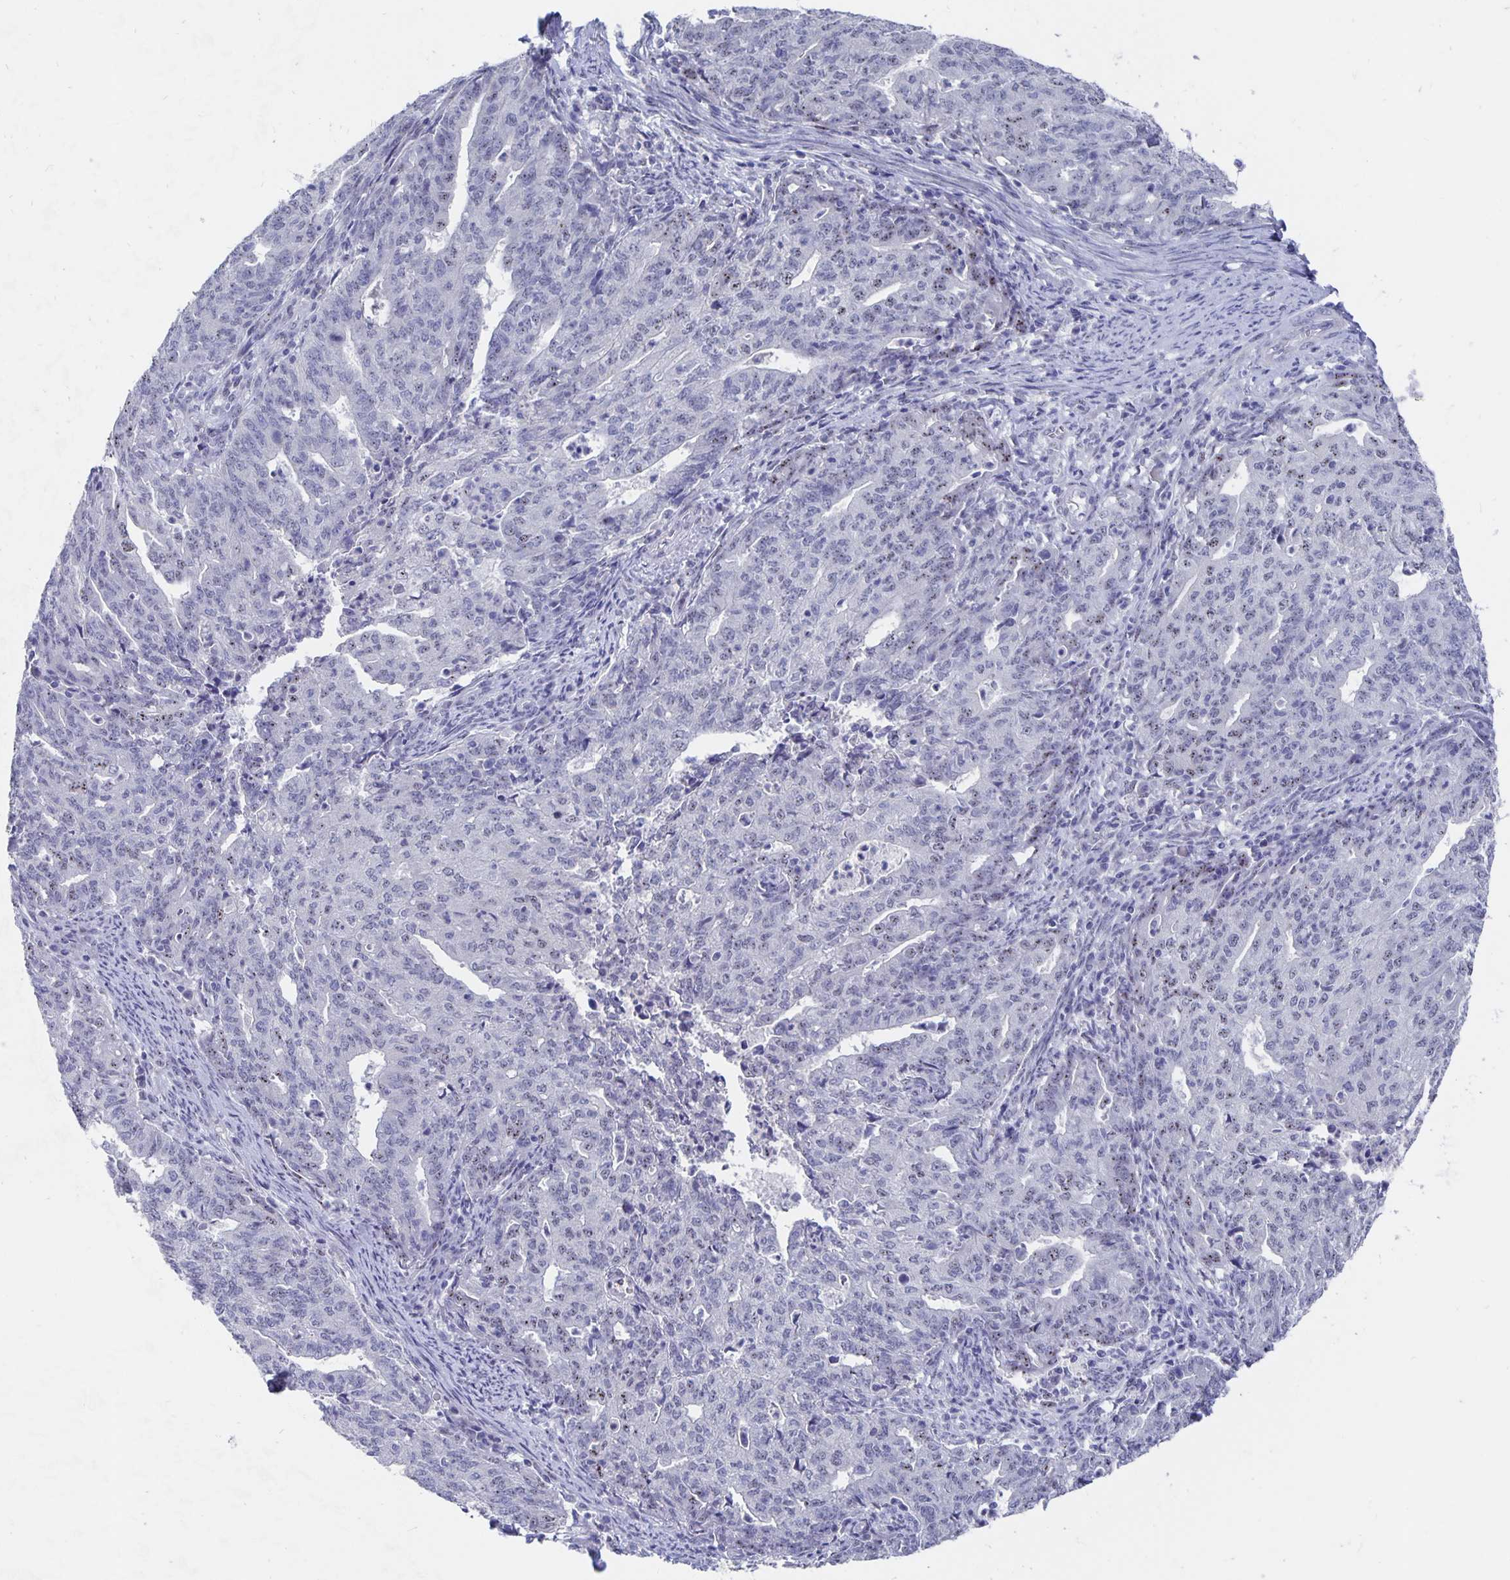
{"staining": {"intensity": "weak", "quantity": "<25%", "location": "nuclear"}, "tissue": "endometrial cancer", "cell_type": "Tumor cells", "image_type": "cancer", "snomed": [{"axis": "morphology", "description": "Adenocarcinoma, NOS"}, {"axis": "topography", "description": "Endometrium"}], "caption": "An image of human endometrial adenocarcinoma is negative for staining in tumor cells. (DAB (3,3'-diaminobenzidine) immunohistochemistry (IHC) with hematoxylin counter stain).", "gene": "SMOC1", "patient": {"sex": "female", "age": 82}}